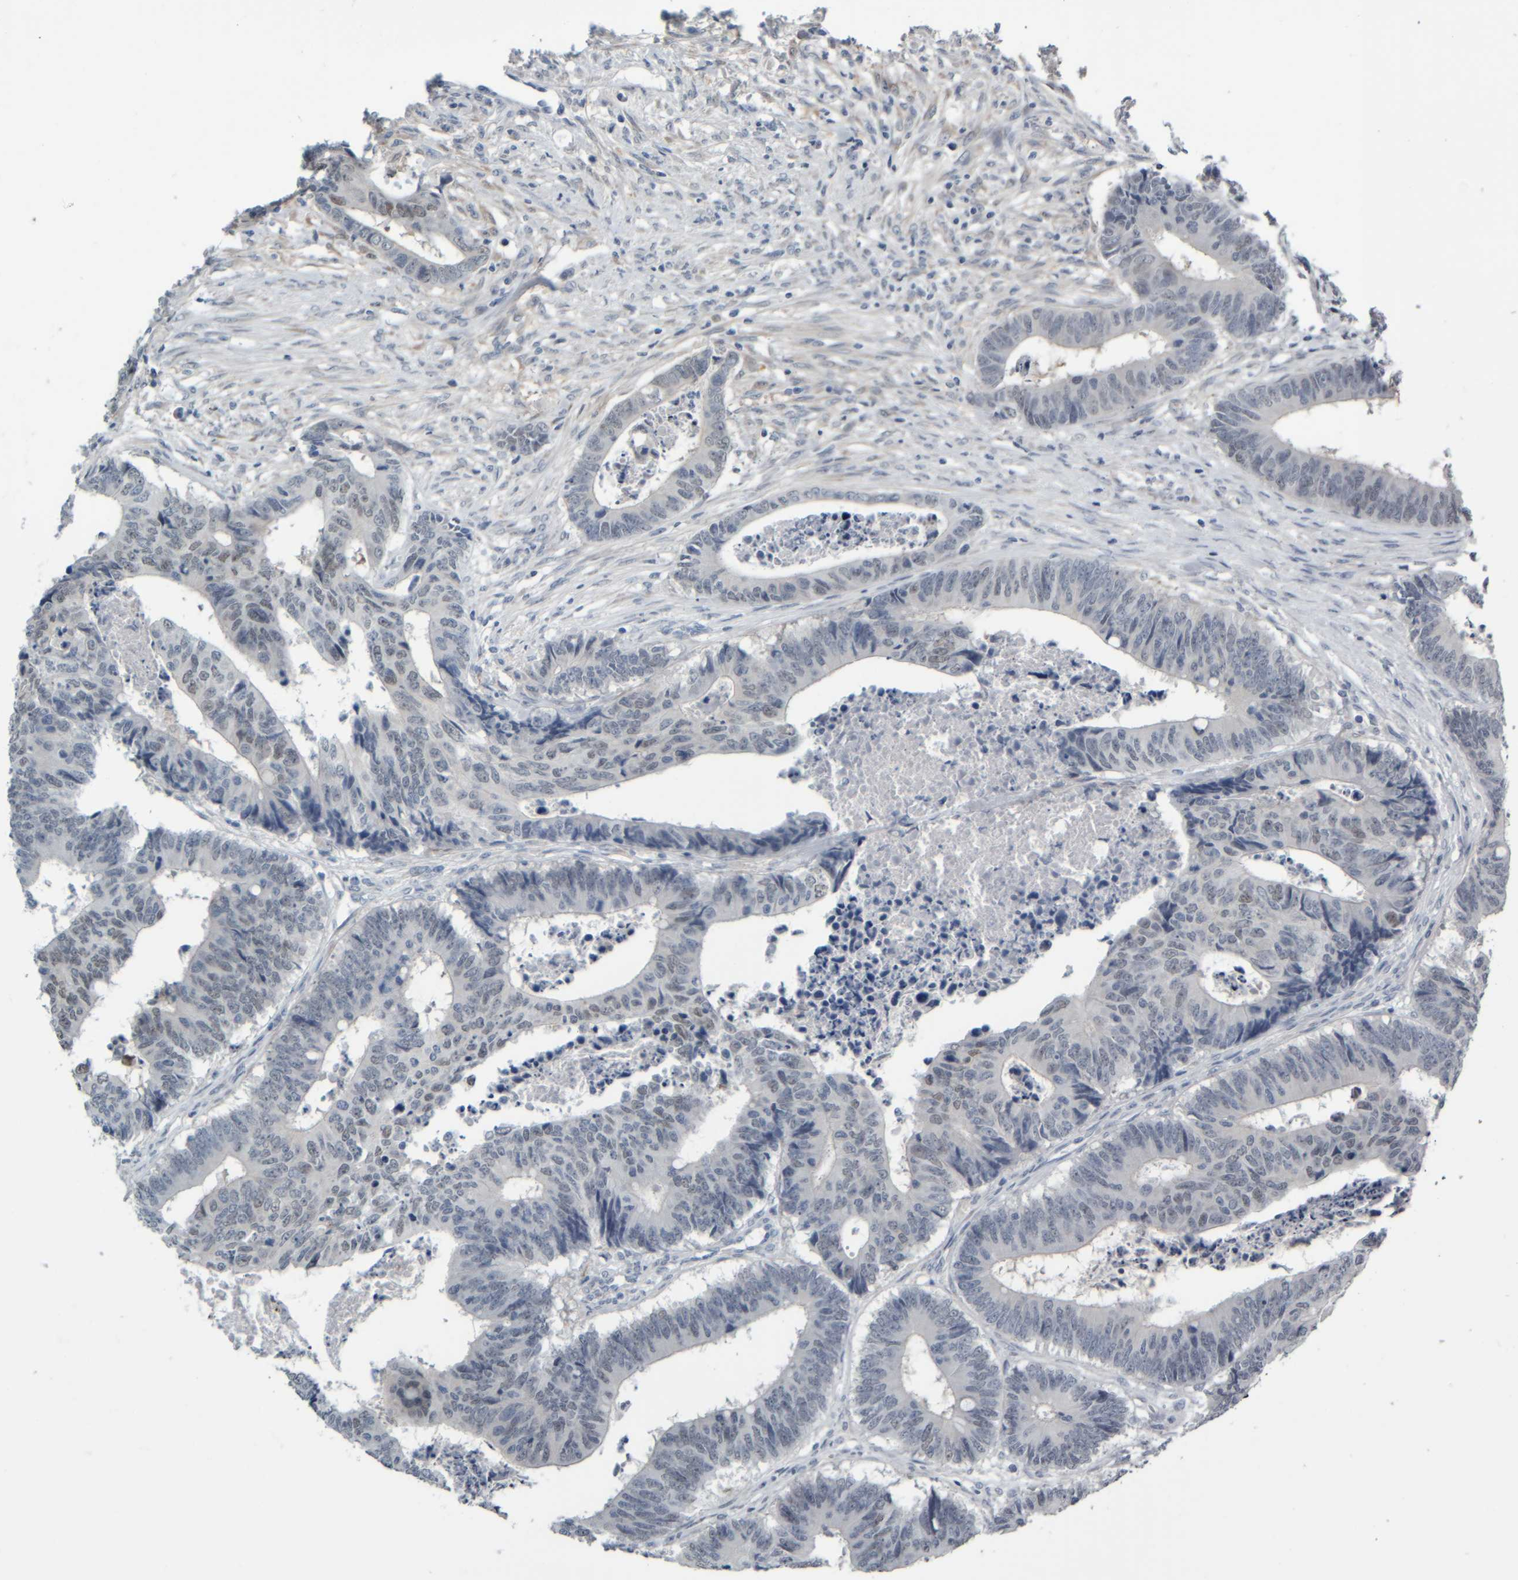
{"staining": {"intensity": "negative", "quantity": "none", "location": "none"}, "tissue": "colorectal cancer", "cell_type": "Tumor cells", "image_type": "cancer", "snomed": [{"axis": "morphology", "description": "Adenocarcinoma, NOS"}, {"axis": "topography", "description": "Rectum"}], "caption": "A high-resolution histopathology image shows immunohistochemistry (IHC) staining of colorectal cancer (adenocarcinoma), which shows no significant expression in tumor cells.", "gene": "COL14A1", "patient": {"sex": "male", "age": 84}}